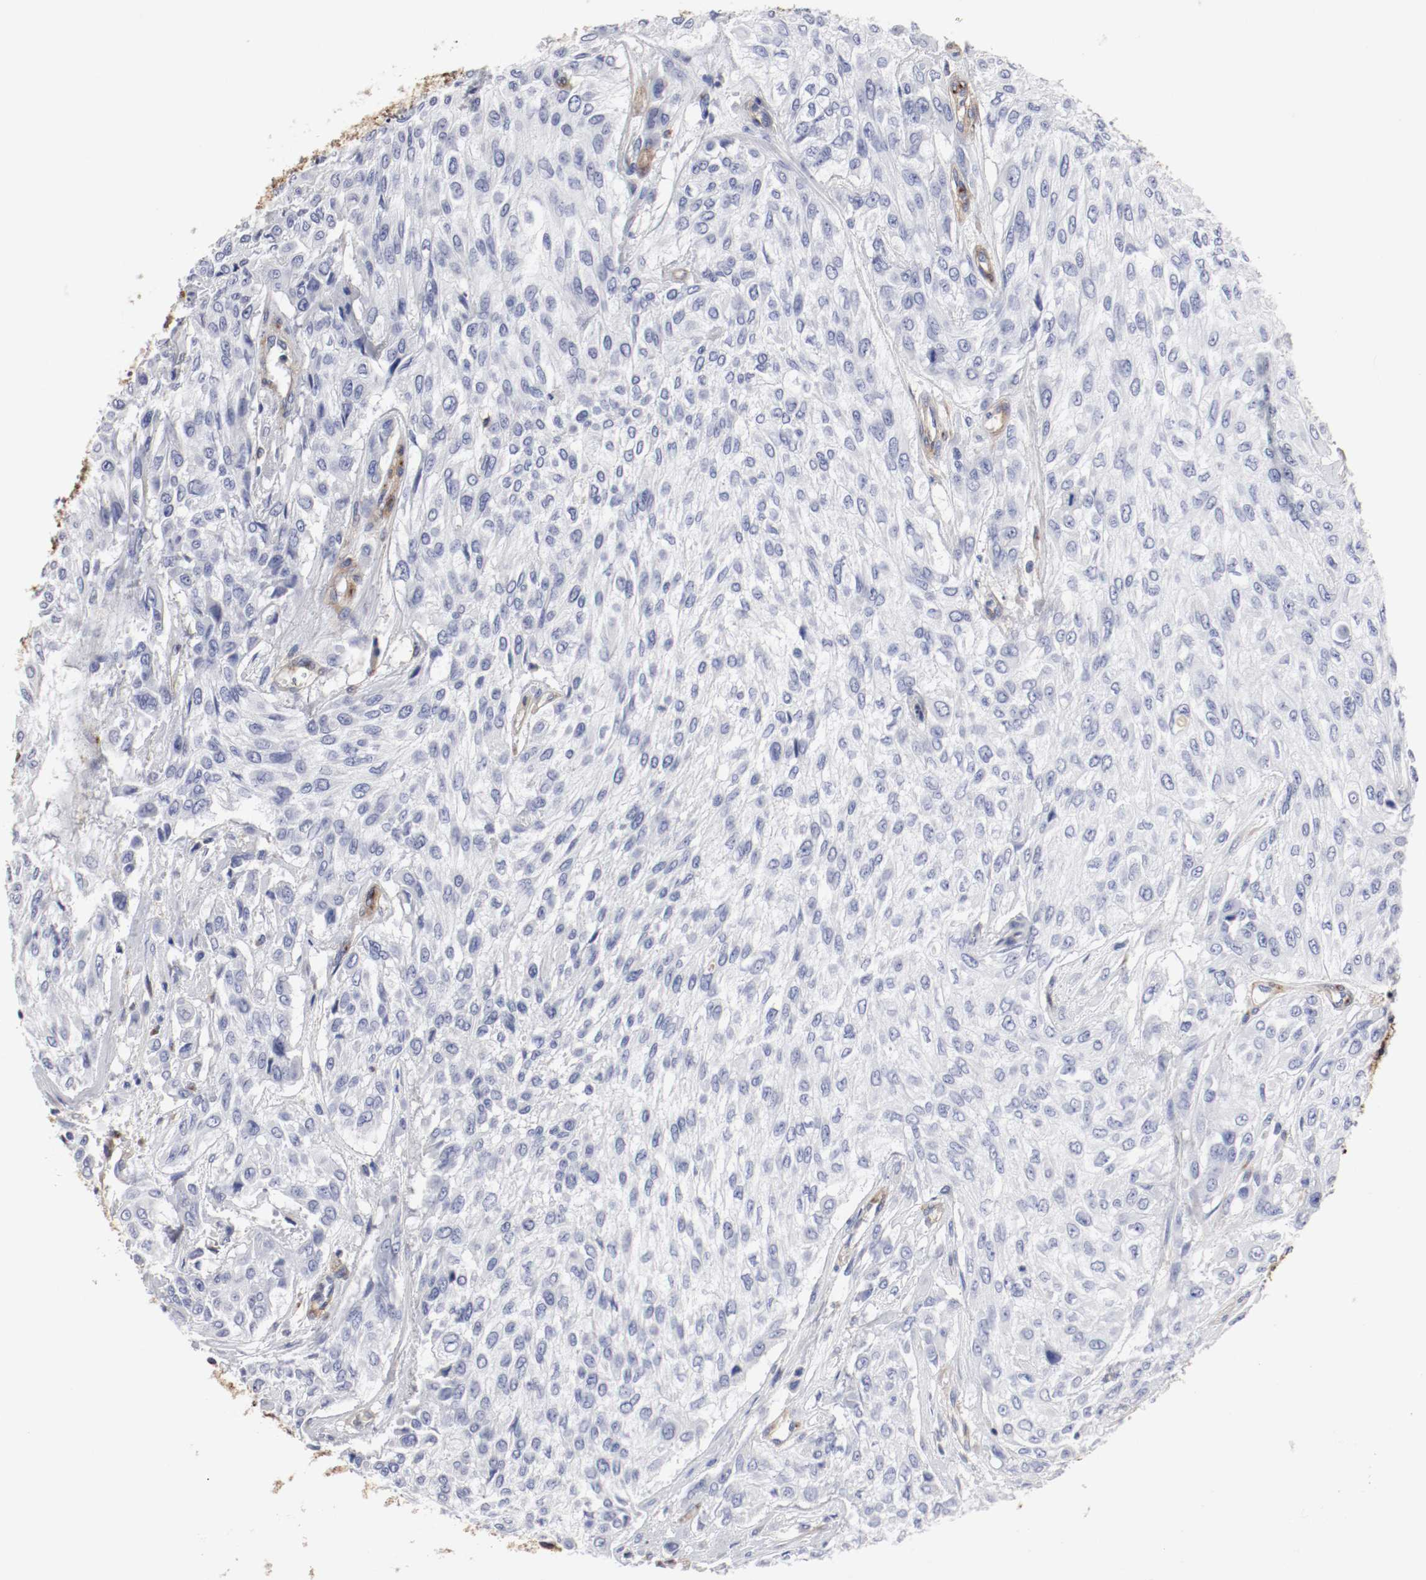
{"staining": {"intensity": "negative", "quantity": "none", "location": "none"}, "tissue": "urothelial cancer", "cell_type": "Tumor cells", "image_type": "cancer", "snomed": [{"axis": "morphology", "description": "Urothelial carcinoma, High grade"}, {"axis": "topography", "description": "Urinary bladder"}], "caption": "High-grade urothelial carcinoma was stained to show a protein in brown. There is no significant staining in tumor cells. (Brightfield microscopy of DAB immunohistochemistry (IHC) at high magnification).", "gene": "IFITM1", "patient": {"sex": "male", "age": 57}}